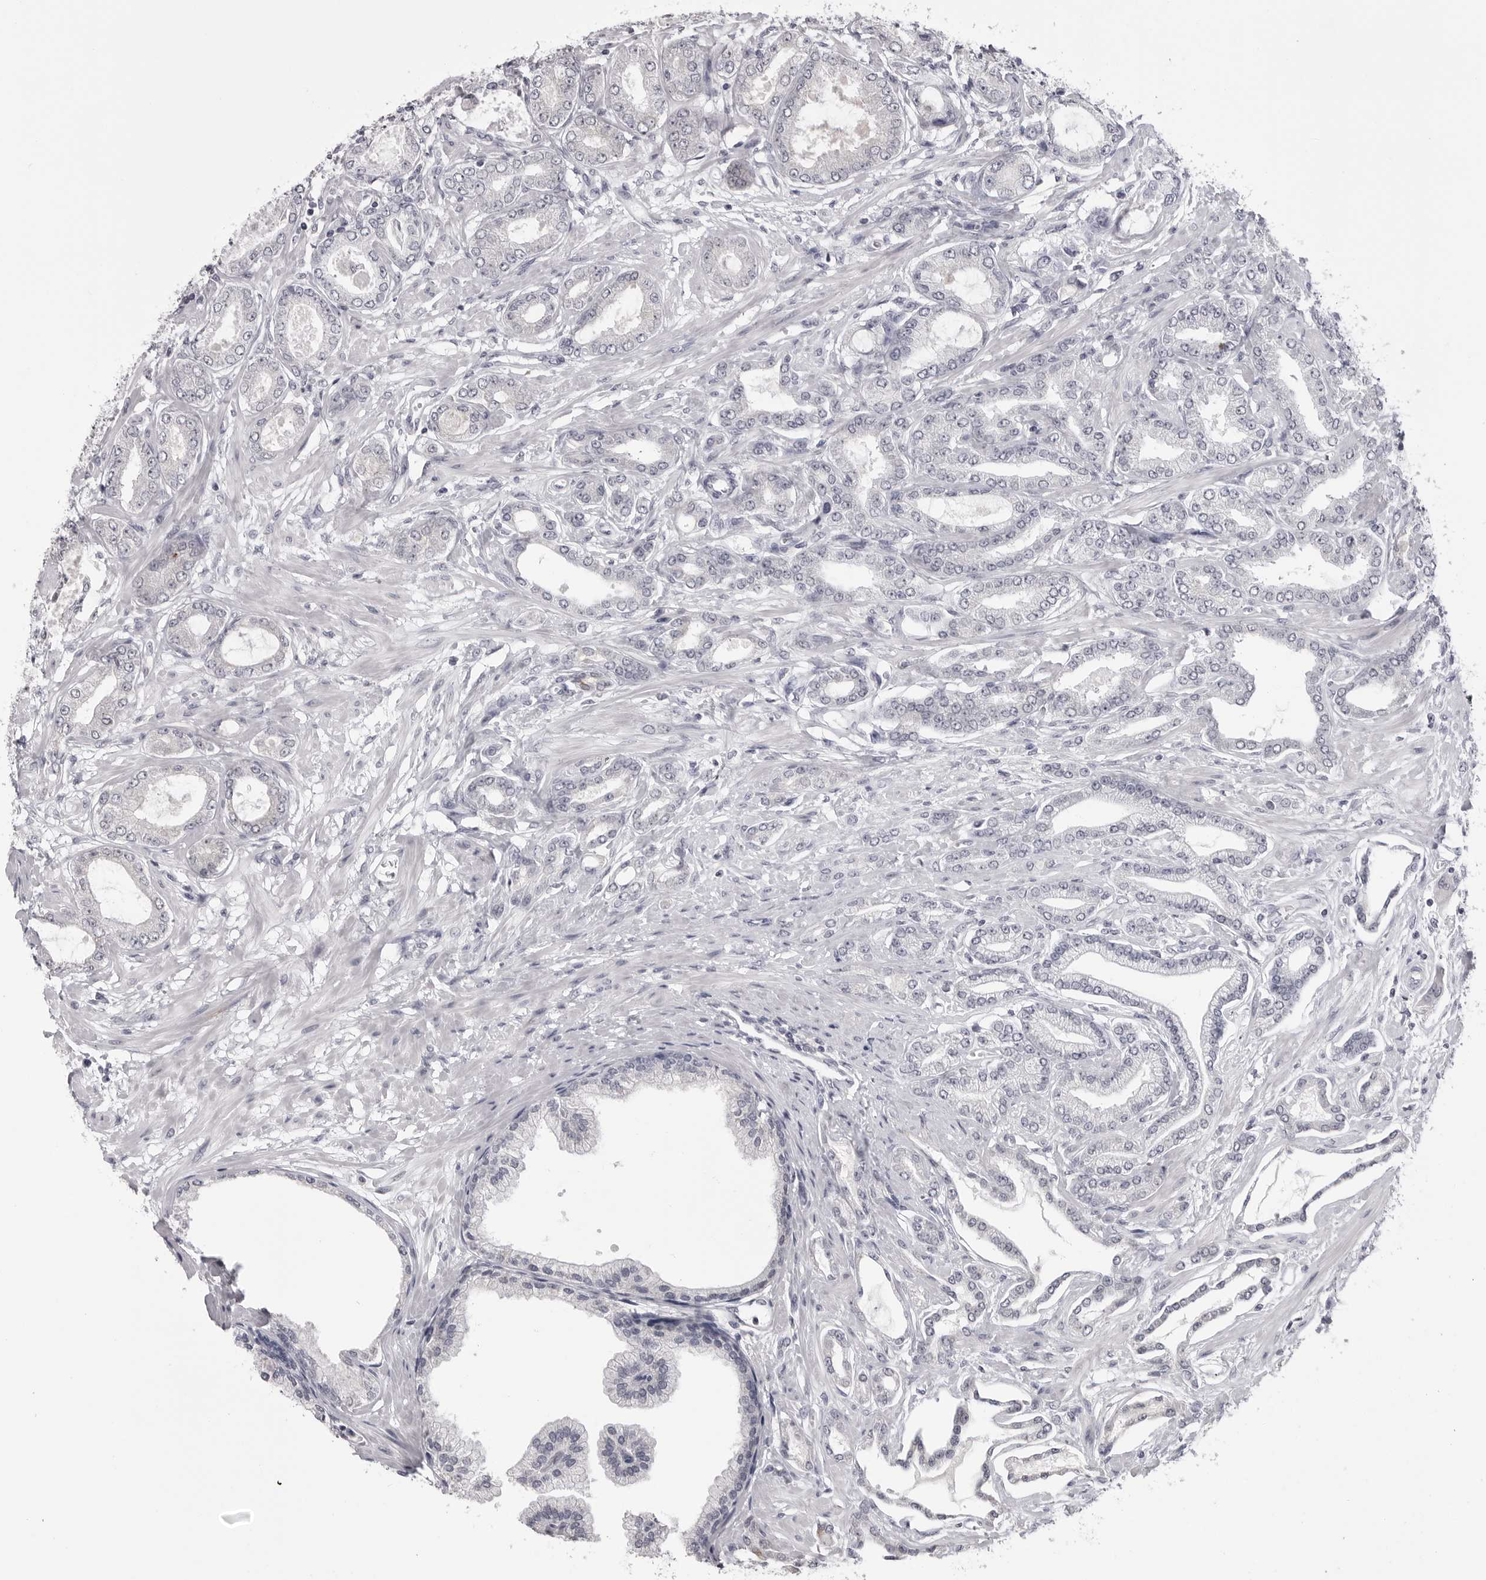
{"staining": {"intensity": "negative", "quantity": "none", "location": "none"}, "tissue": "prostate cancer", "cell_type": "Tumor cells", "image_type": "cancer", "snomed": [{"axis": "morphology", "description": "Adenocarcinoma, Low grade"}, {"axis": "topography", "description": "Prostate"}], "caption": "High magnification brightfield microscopy of prostate cancer stained with DAB (brown) and counterstained with hematoxylin (blue): tumor cells show no significant expression.", "gene": "GPN2", "patient": {"sex": "male", "age": 63}}